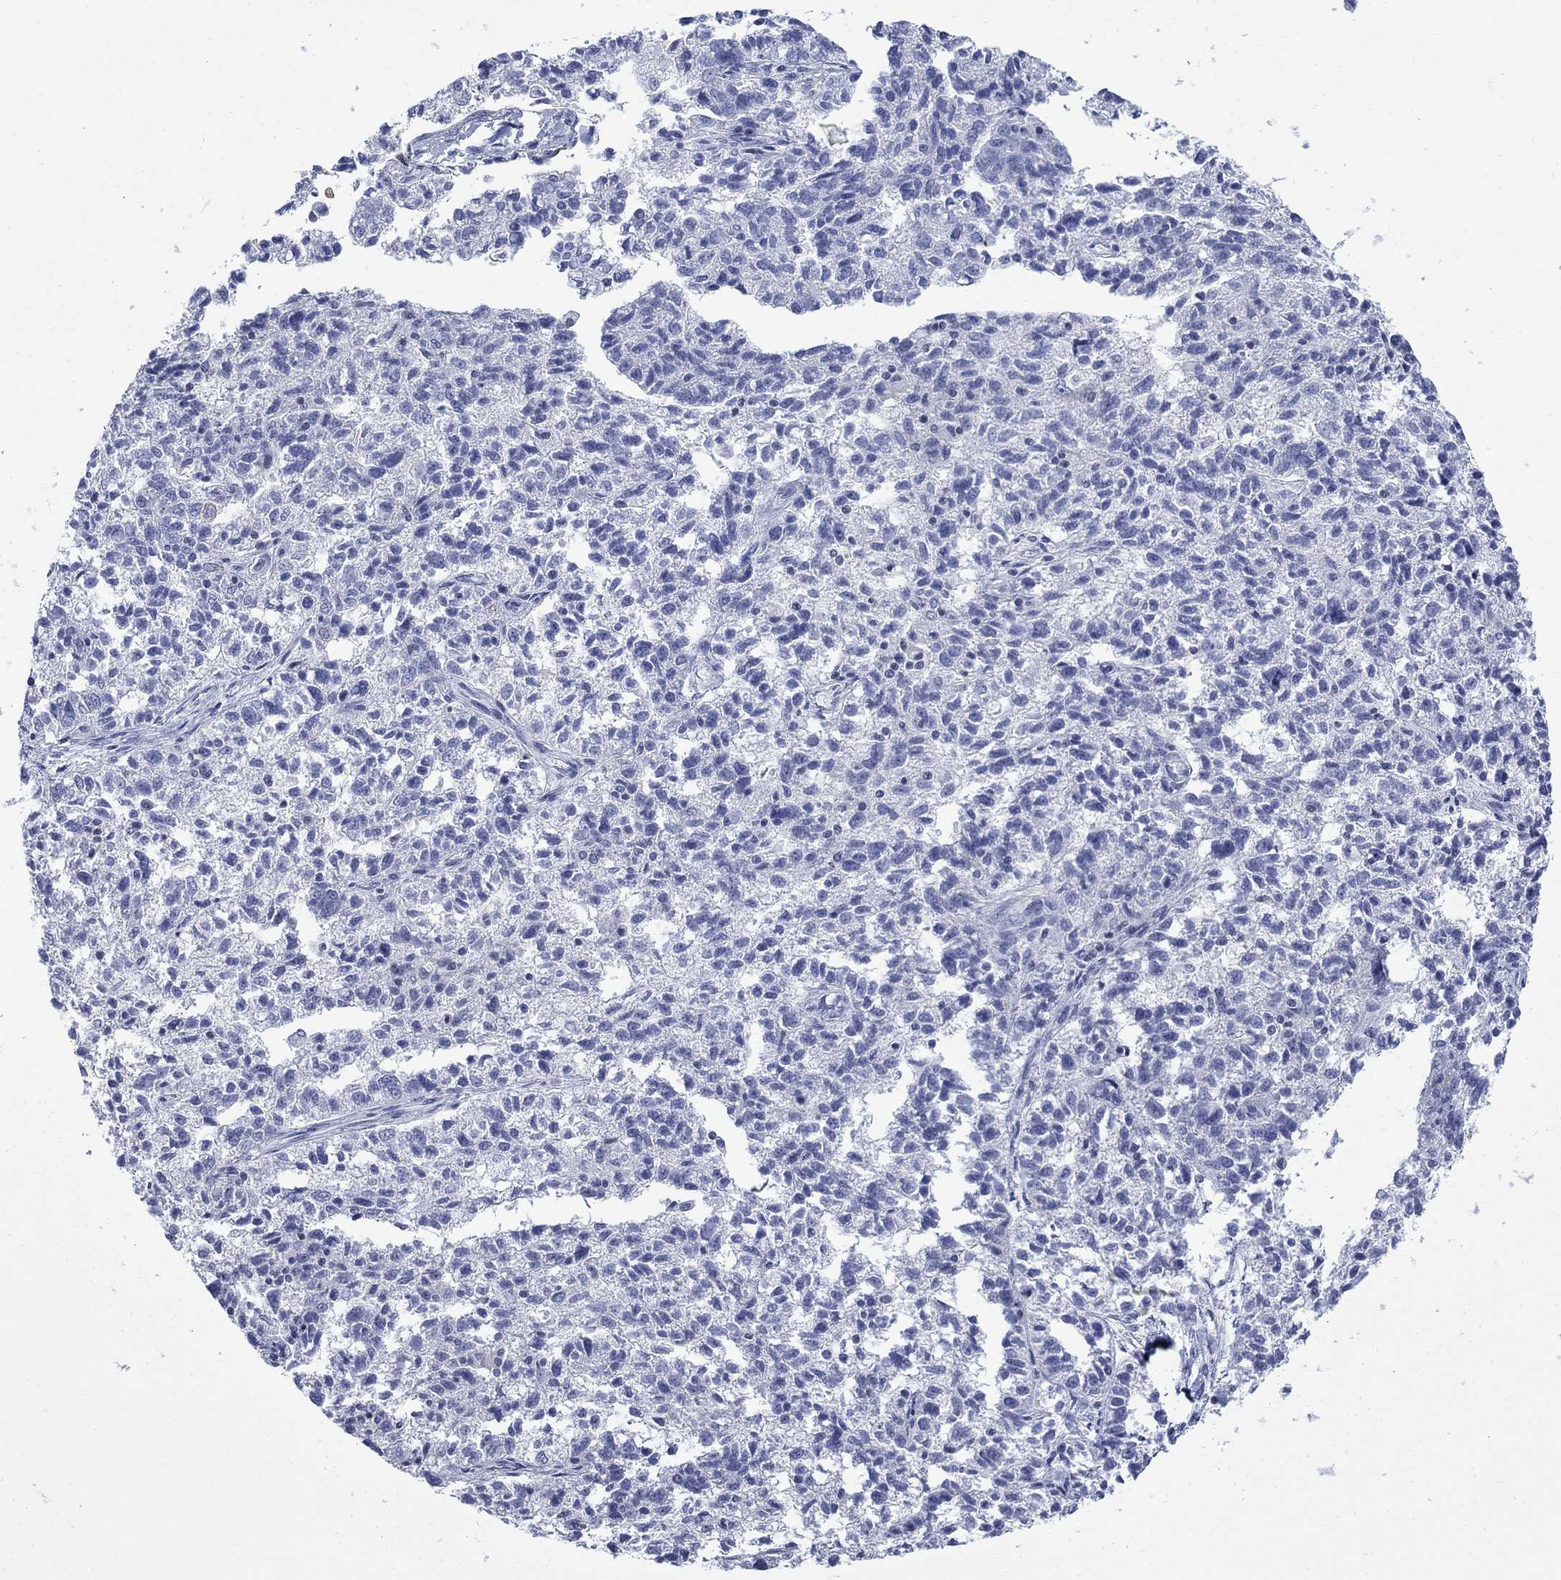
{"staining": {"intensity": "negative", "quantity": "none", "location": "none"}, "tissue": "ovarian cancer", "cell_type": "Tumor cells", "image_type": "cancer", "snomed": [{"axis": "morphology", "description": "Cystadenocarcinoma, serous, NOS"}, {"axis": "topography", "description": "Ovary"}], "caption": "Immunohistochemical staining of human ovarian cancer (serous cystadenocarcinoma) reveals no significant positivity in tumor cells.", "gene": "IGF2BP3", "patient": {"sex": "female", "age": 71}}